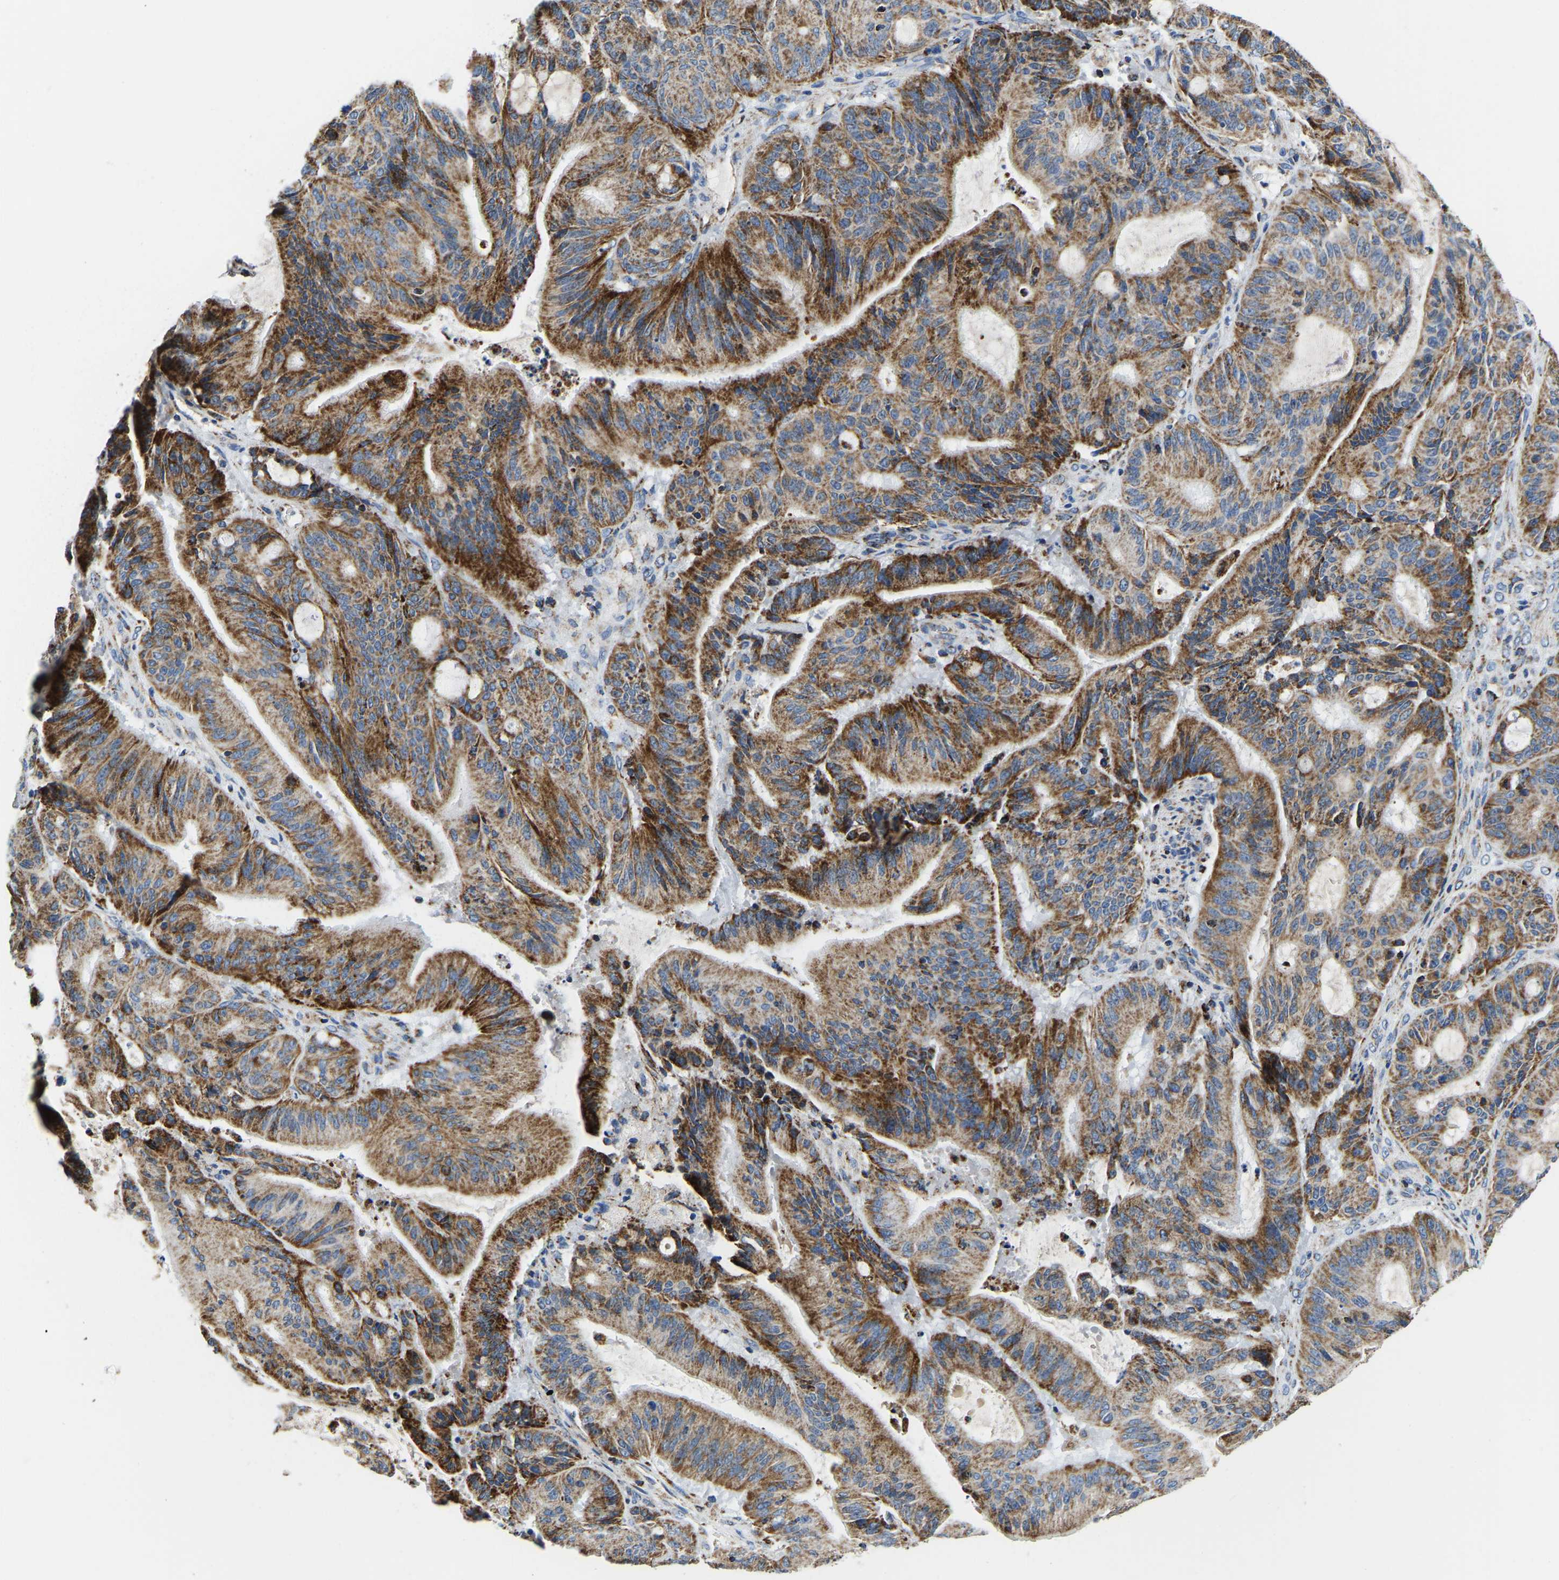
{"staining": {"intensity": "moderate", "quantity": ">75%", "location": "cytoplasmic/membranous"}, "tissue": "liver cancer", "cell_type": "Tumor cells", "image_type": "cancer", "snomed": [{"axis": "morphology", "description": "Normal tissue, NOS"}, {"axis": "morphology", "description": "Cholangiocarcinoma"}, {"axis": "topography", "description": "Liver"}, {"axis": "topography", "description": "Peripheral nerve tissue"}], "caption": "There is medium levels of moderate cytoplasmic/membranous positivity in tumor cells of liver cholangiocarcinoma, as demonstrated by immunohistochemical staining (brown color).", "gene": "SFXN1", "patient": {"sex": "female", "age": 73}}